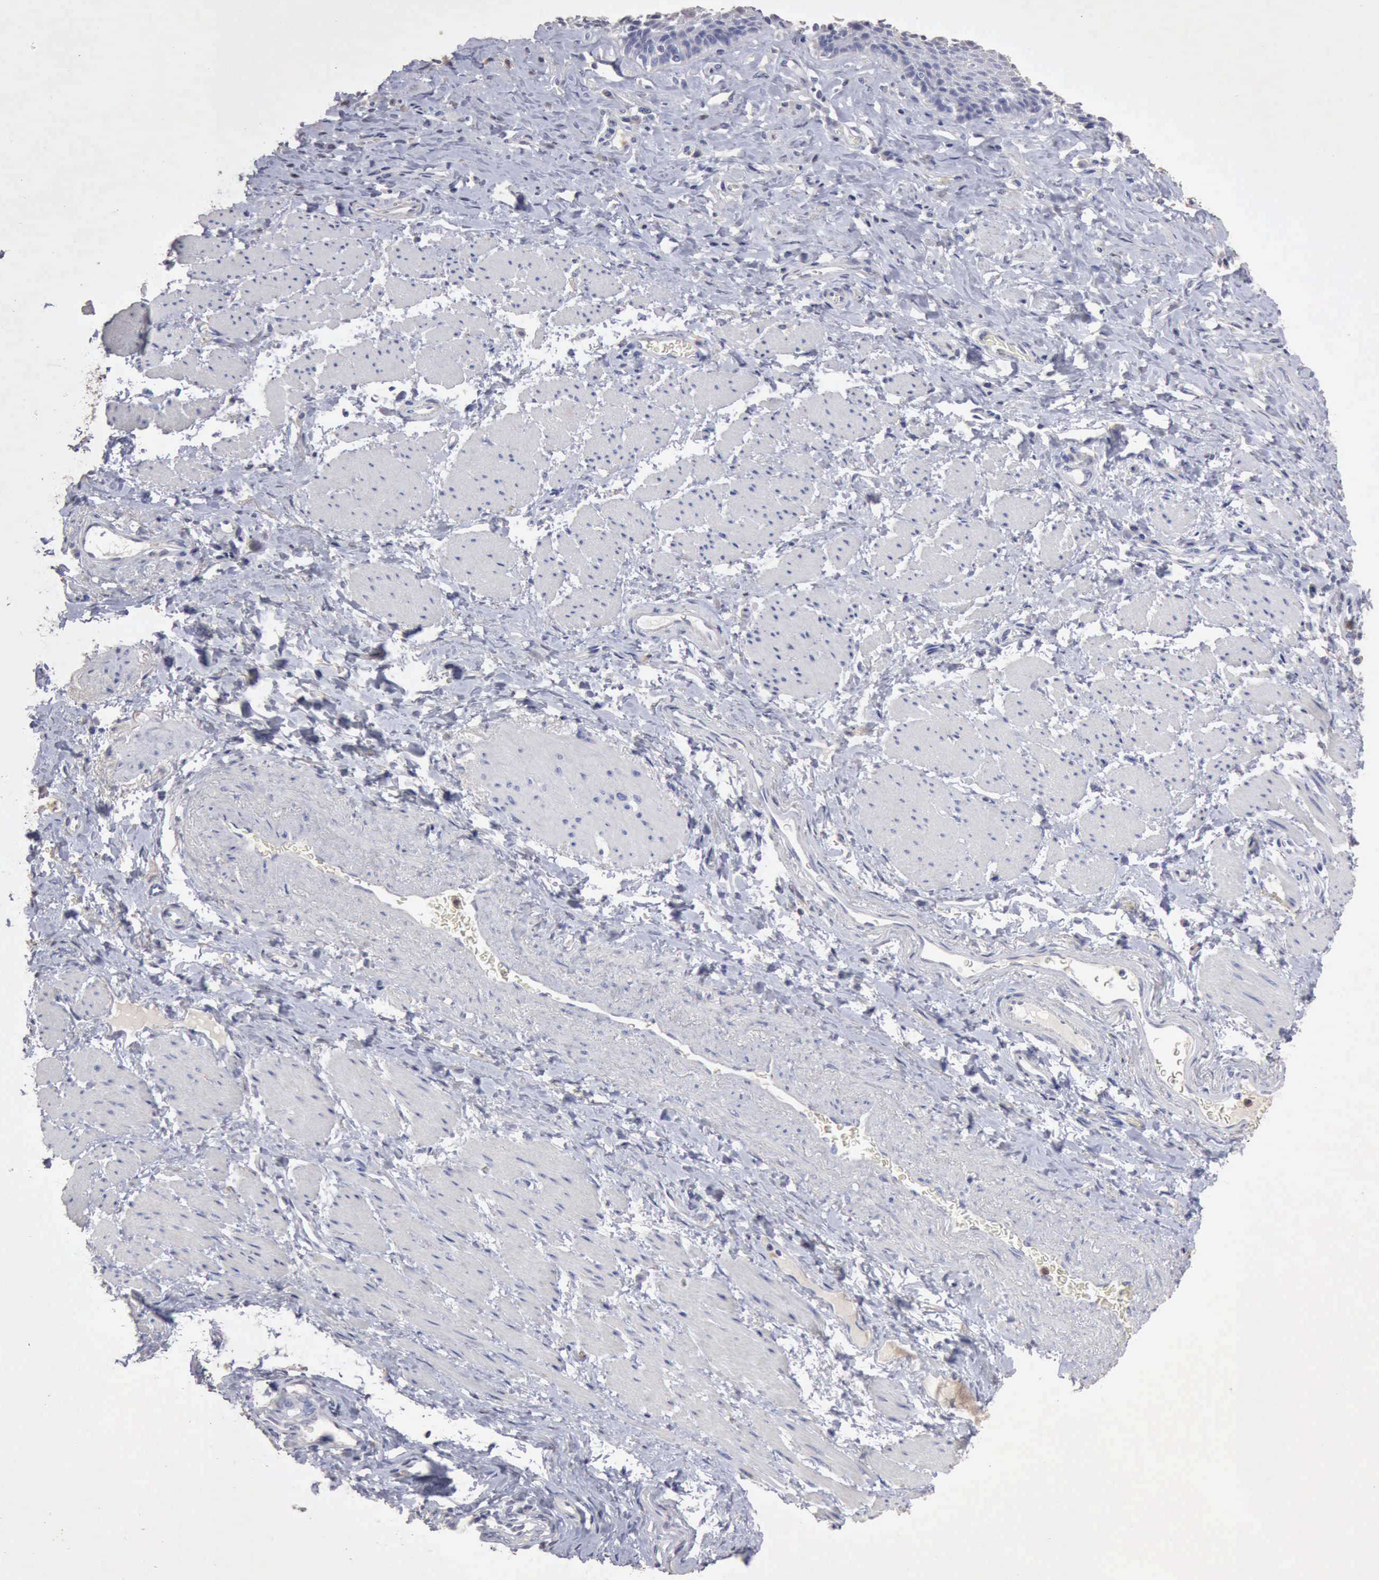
{"staining": {"intensity": "moderate", "quantity": "<25%", "location": "cytoplasmic/membranous"}, "tissue": "esophagus", "cell_type": "Squamous epithelial cells", "image_type": "normal", "snomed": [{"axis": "morphology", "description": "Normal tissue, NOS"}, {"axis": "topography", "description": "Esophagus"}], "caption": "There is low levels of moderate cytoplasmic/membranous expression in squamous epithelial cells of unremarkable esophagus, as demonstrated by immunohistochemical staining (brown color).", "gene": "KRT6B", "patient": {"sex": "female", "age": 61}}